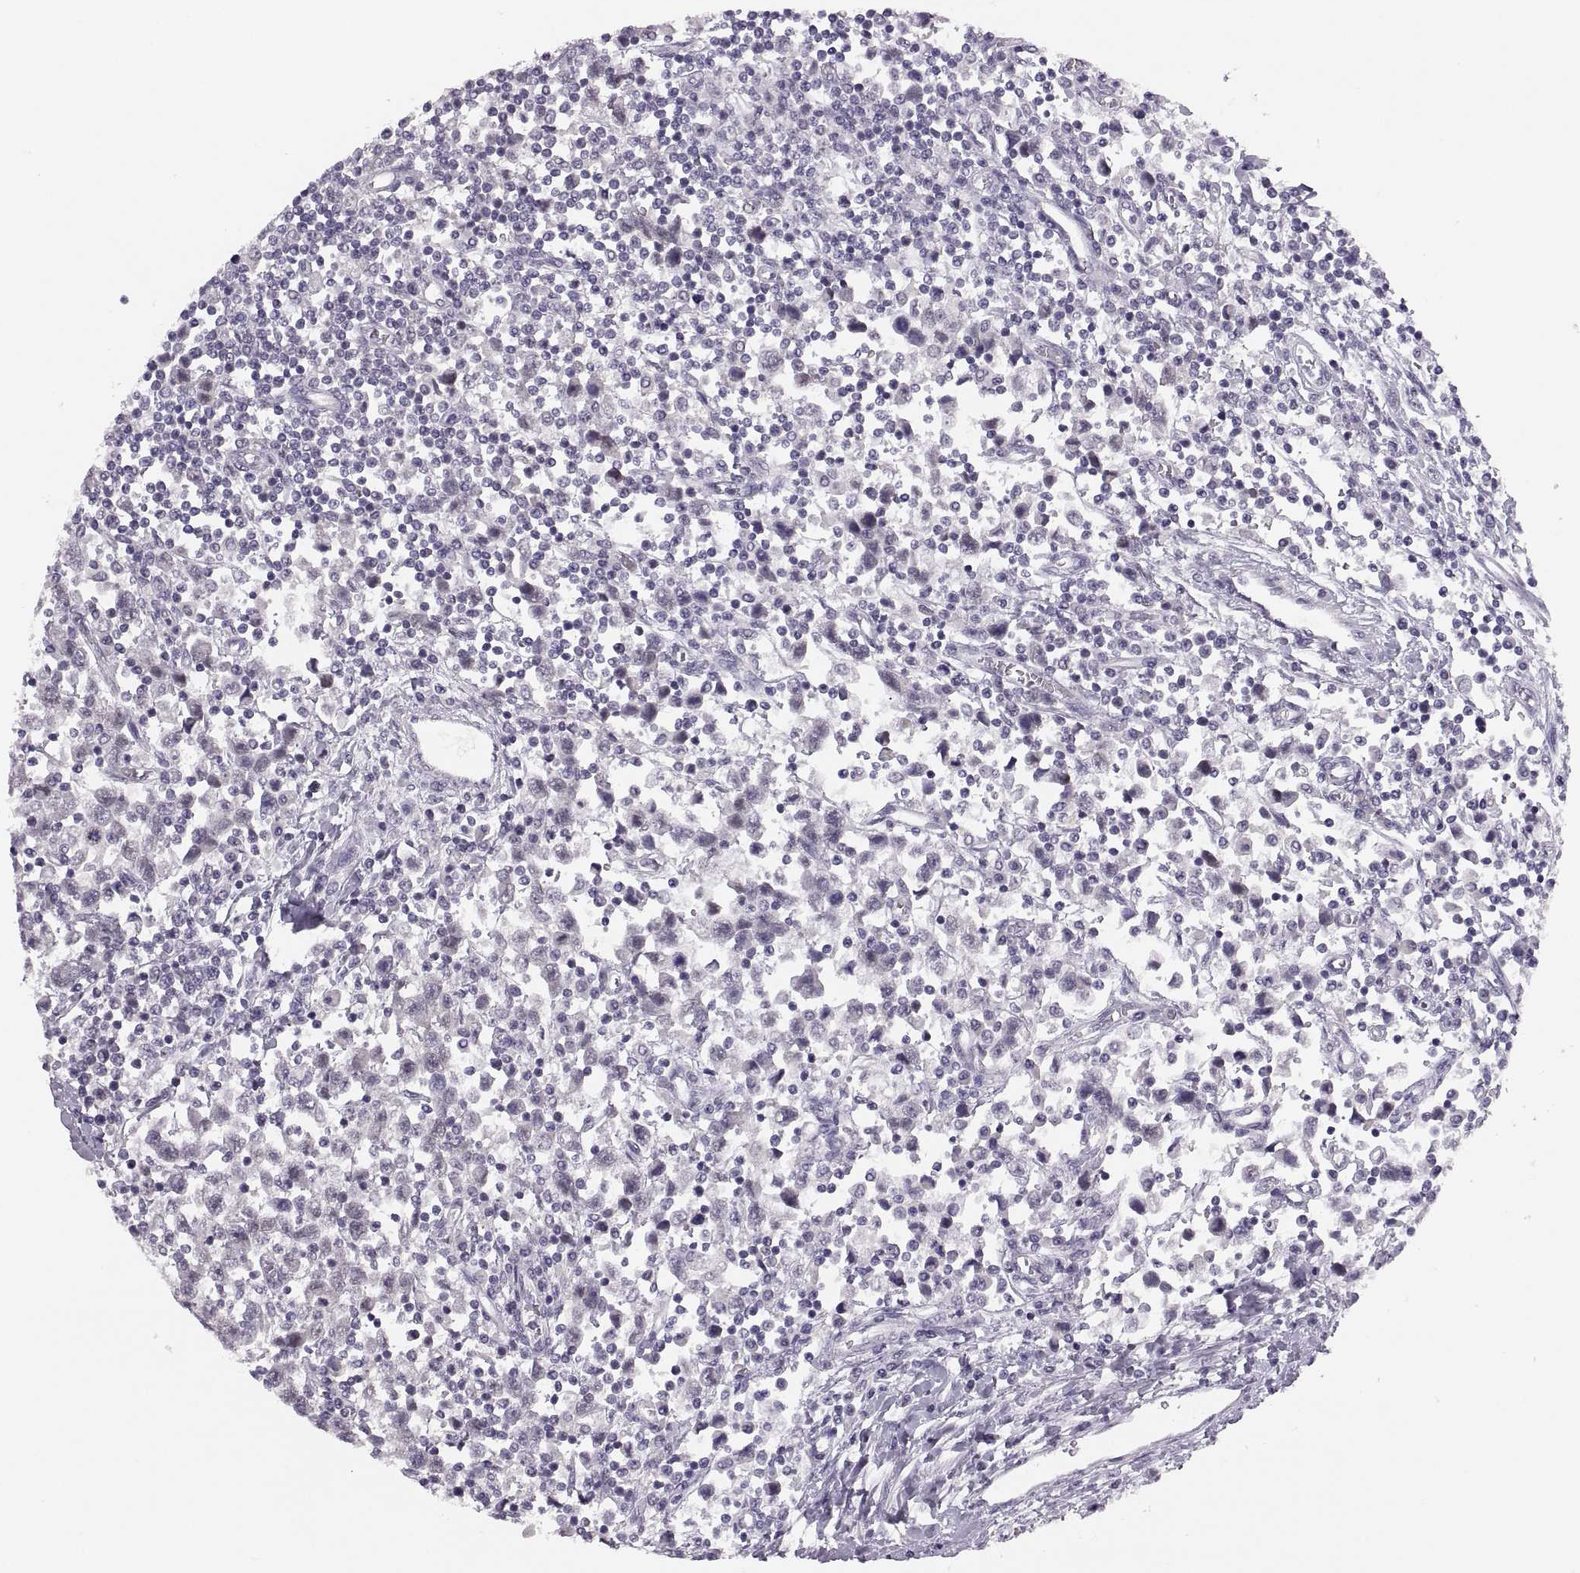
{"staining": {"intensity": "negative", "quantity": "none", "location": "none"}, "tissue": "testis cancer", "cell_type": "Tumor cells", "image_type": "cancer", "snomed": [{"axis": "morphology", "description": "Seminoma, NOS"}, {"axis": "topography", "description": "Testis"}], "caption": "Immunohistochemistry of testis seminoma displays no positivity in tumor cells.", "gene": "ADH6", "patient": {"sex": "male", "age": 34}}